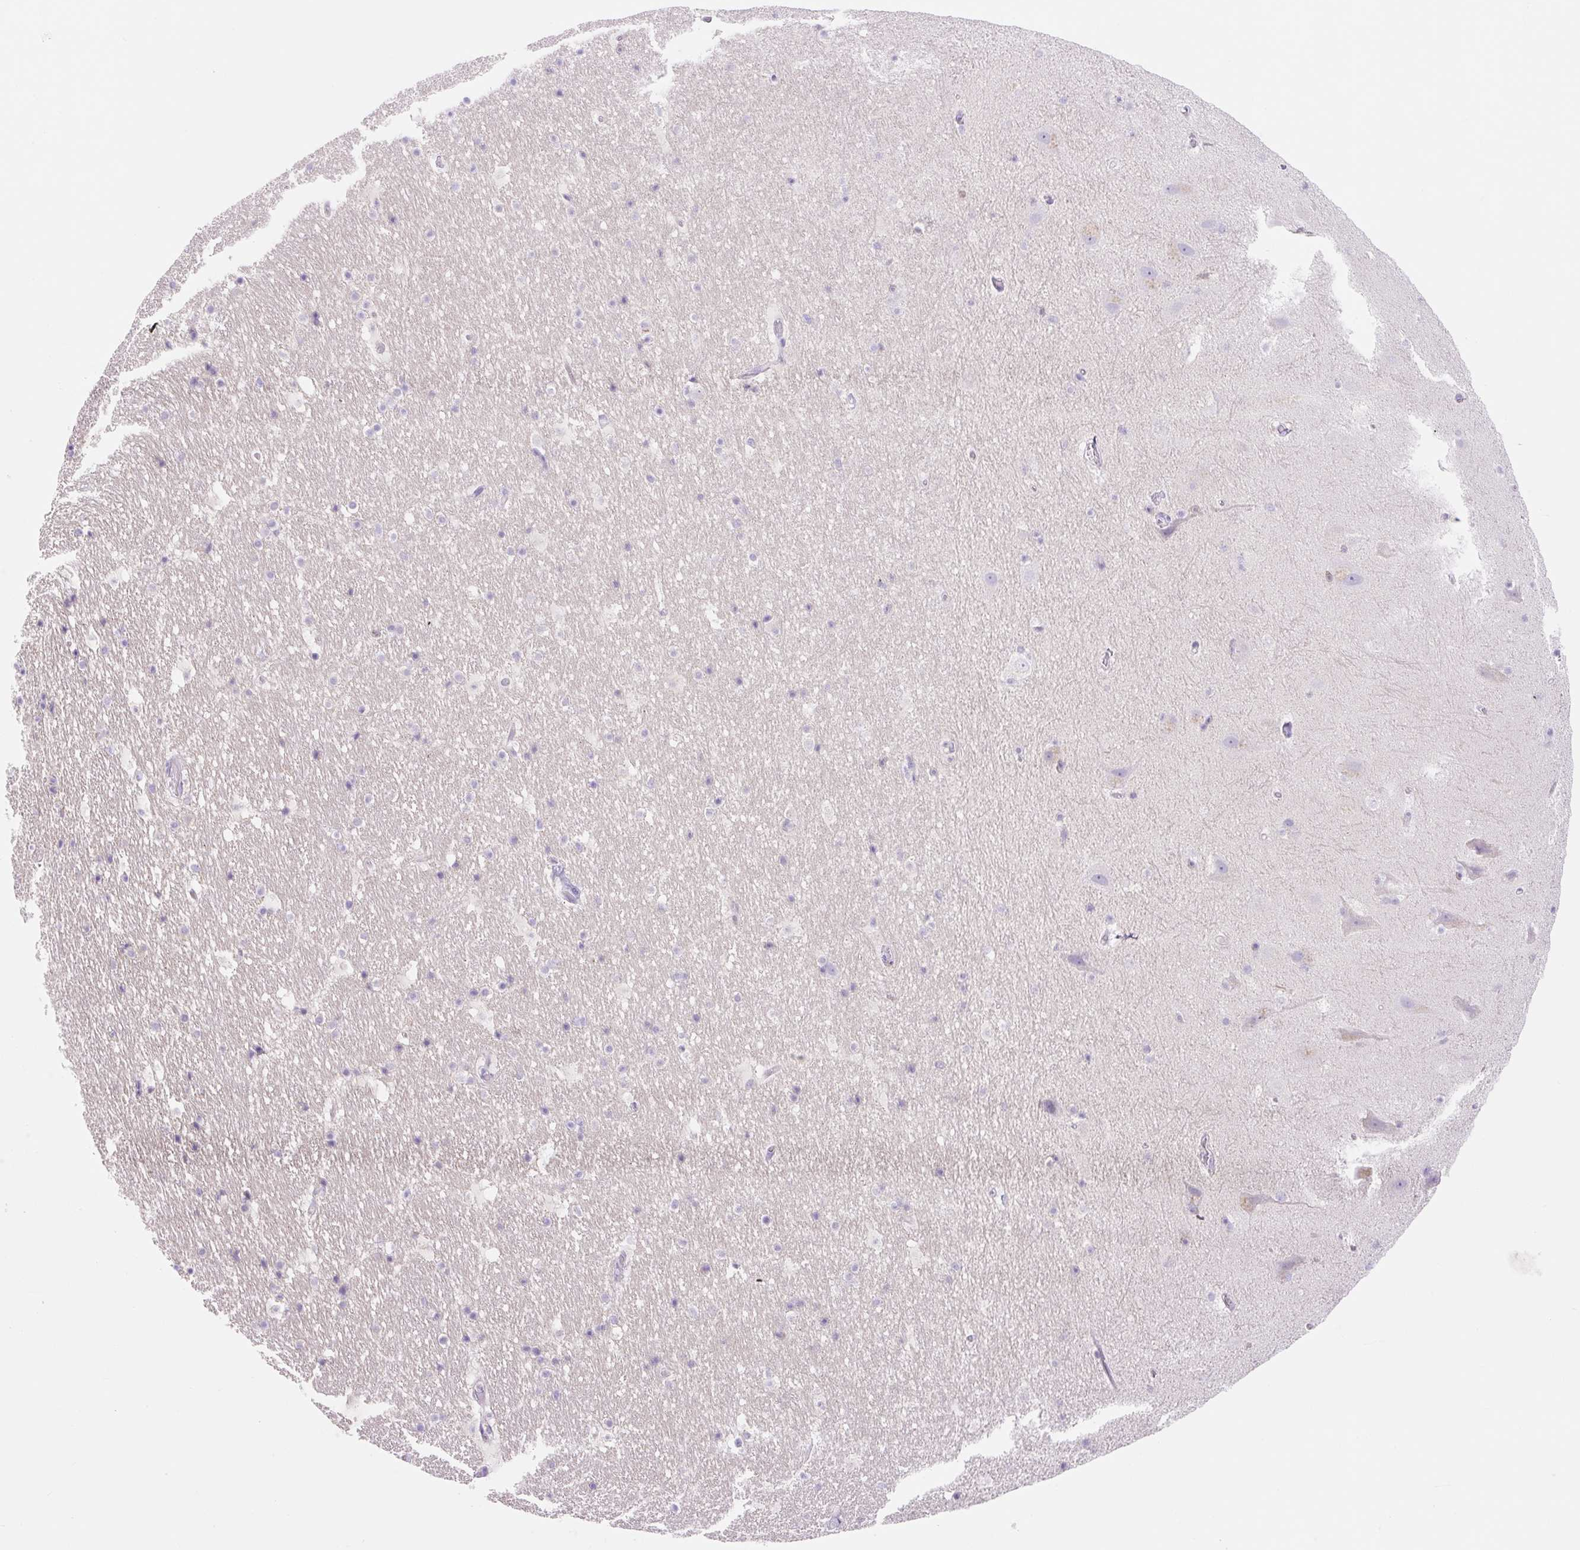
{"staining": {"intensity": "negative", "quantity": "none", "location": "none"}, "tissue": "hippocampus", "cell_type": "Glial cells", "image_type": "normal", "snomed": [{"axis": "morphology", "description": "Normal tissue, NOS"}, {"axis": "topography", "description": "Hippocampus"}], "caption": "A photomicrograph of human hippocampus is negative for staining in glial cells. The staining is performed using DAB (3,3'-diaminobenzidine) brown chromogen with nuclei counter-stained in using hematoxylin.", "gene": "FOCAD", "patient": {"sex": "male", "age": 37}}